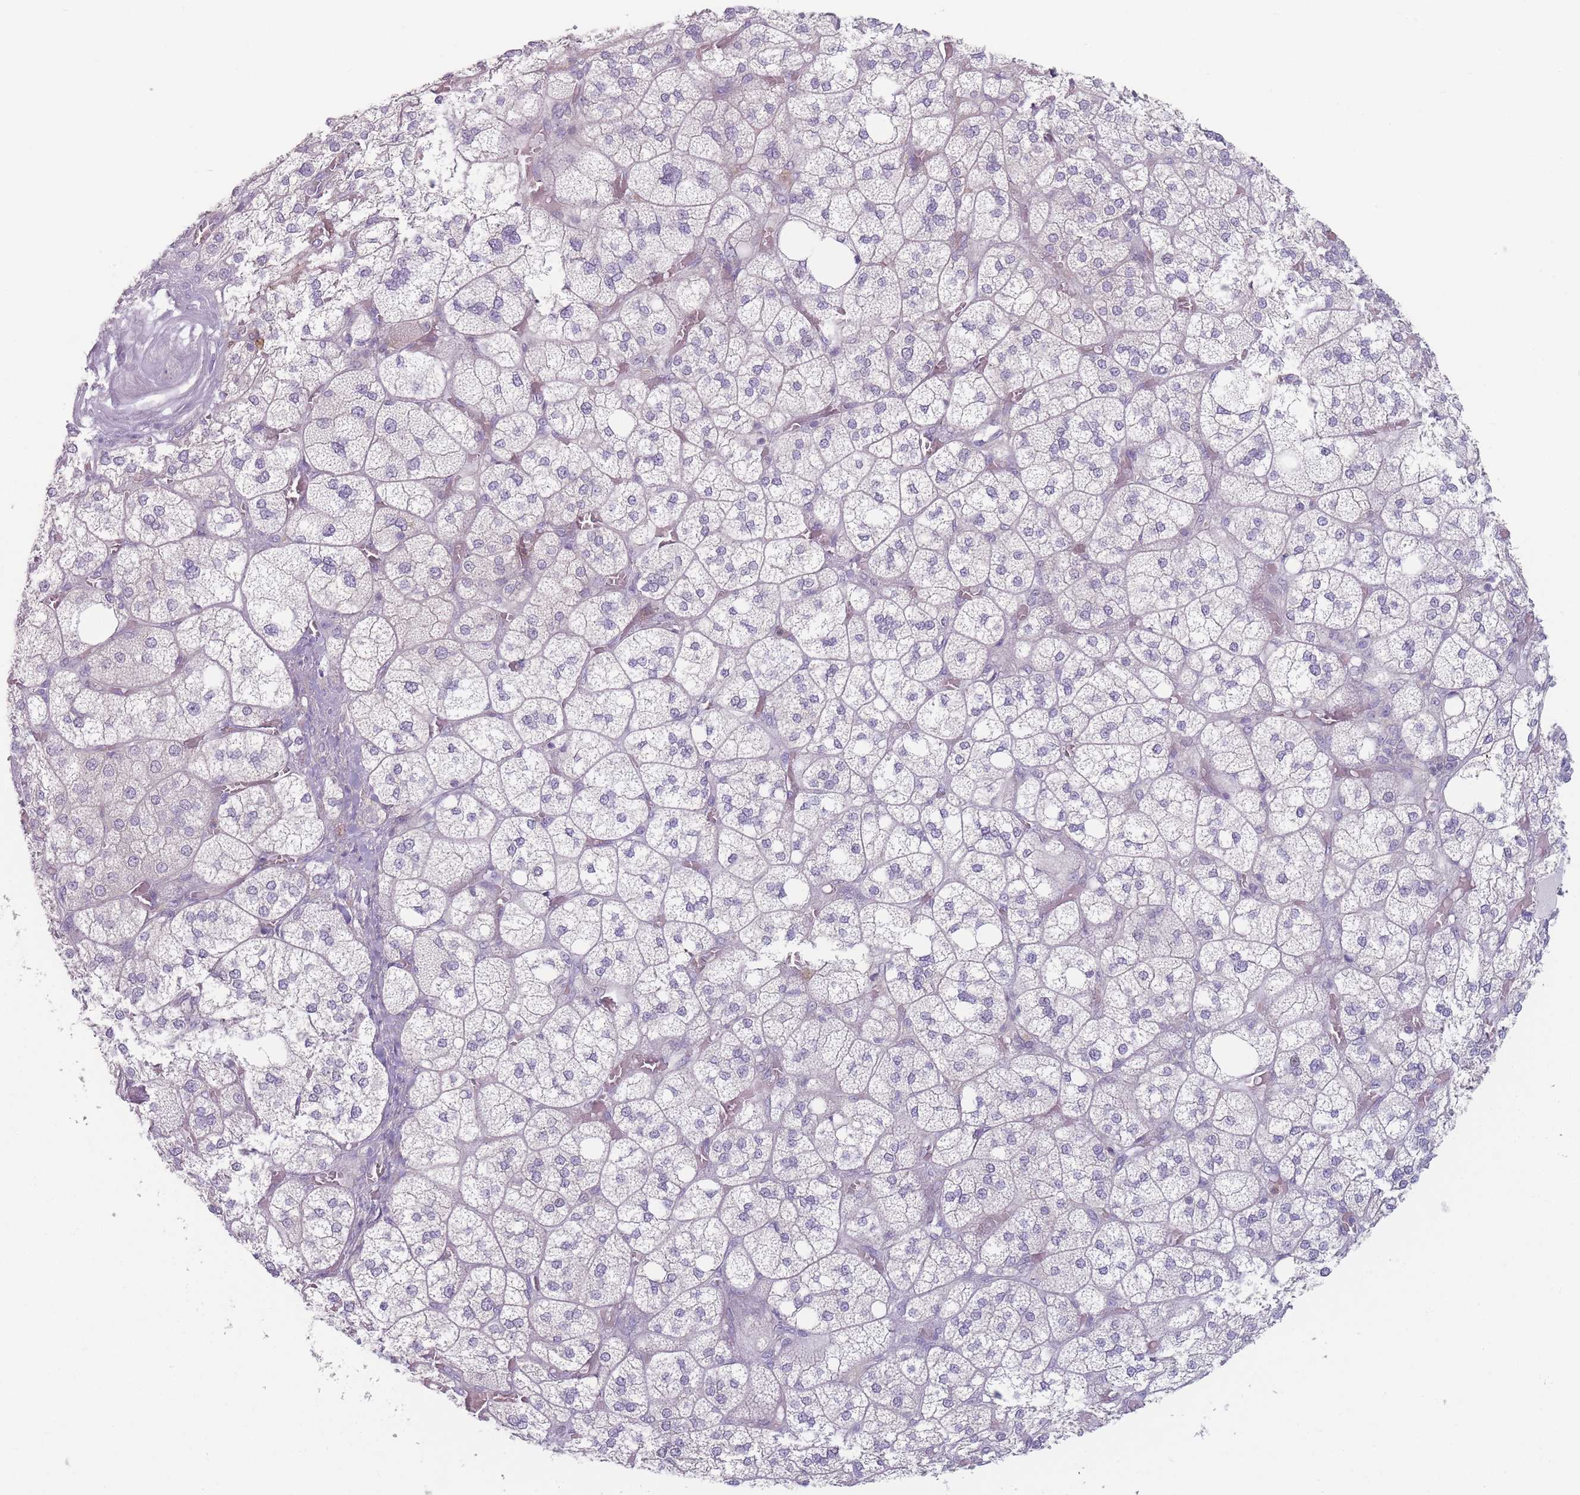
{"staining": {"intensity": "weak", "quantity": "25%-75%", "location": "cytoplasmic/membranous"}, "tissue": "adrenal gland", "cell_type": "Glandular cells", "image_type": "normal", "snomed": [{"axis": "morphology", "description": "Normal tissue, NOS"}, {"axis": "topography", "description": "Adrenal gland"}], "caption": "Adrenal gland stained for a protein exhibits weak cytoplasmic/membranous positivity in glandular cells. (DAB IHC with brightfield microscopy, high magnification).", "gene": "HSBP1L1", "patient": {"sex": "male", "age": 61}}